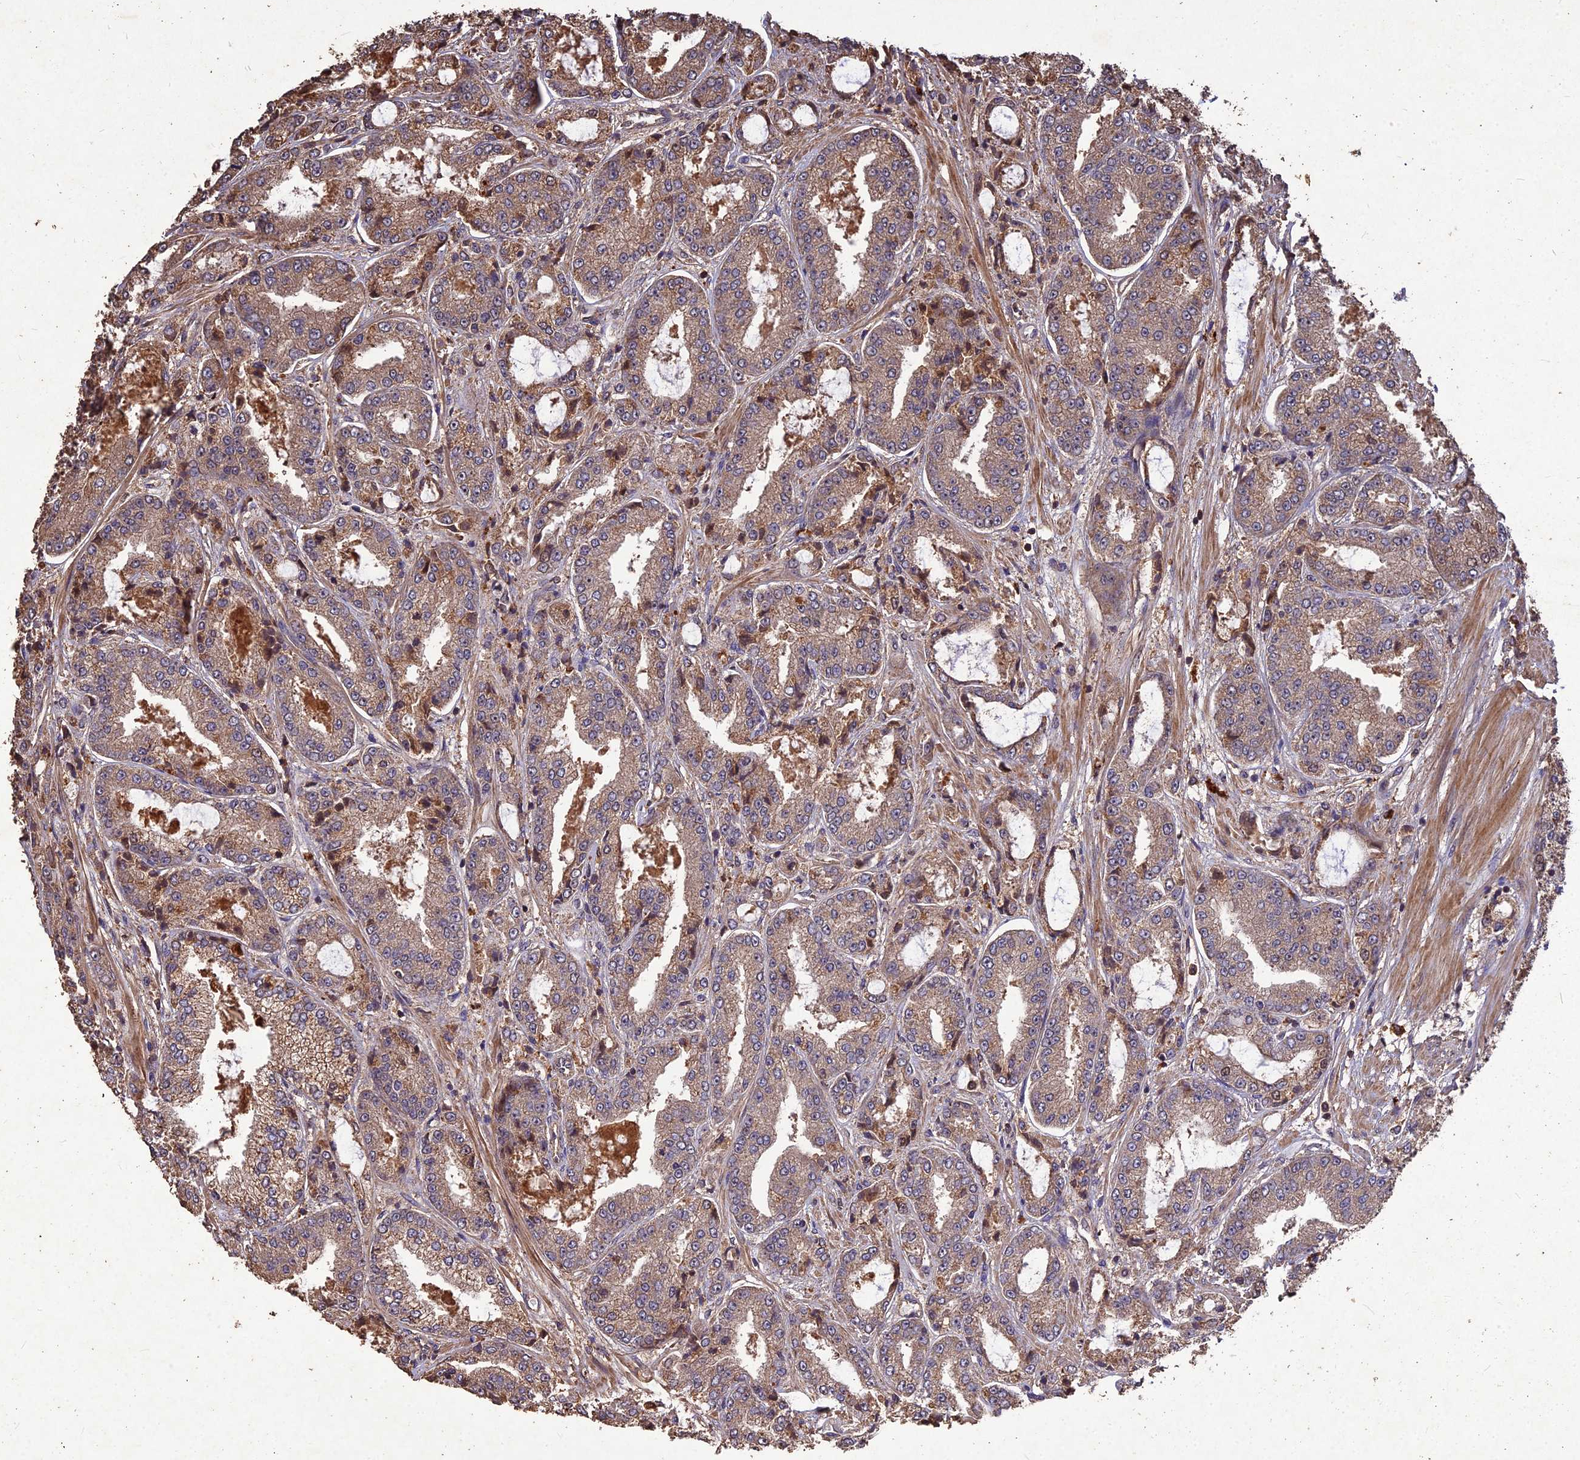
{"staining": {"intensity": "moderate", "quantity": ">75%", "location": "cytoplasmic/membranous"}, "tissue": "prostate cancer", "cell_type": "Tumor cells", "image_type": "cancer", "snomed": [{"axis": "morphology", "description": "Adenocarcinoma, High grade"}, {"axis": "topography", "description": "Prostate"}], "caption": "Brown immunohistochemical staining in adenocarcinoma (high-grade) (prostate) exhibits moderate cytoplasmic/membranous positivity in about >75% of tumor cells.", "gene": "SYMPK", "patient": {"sex": "male", "age": 71}}